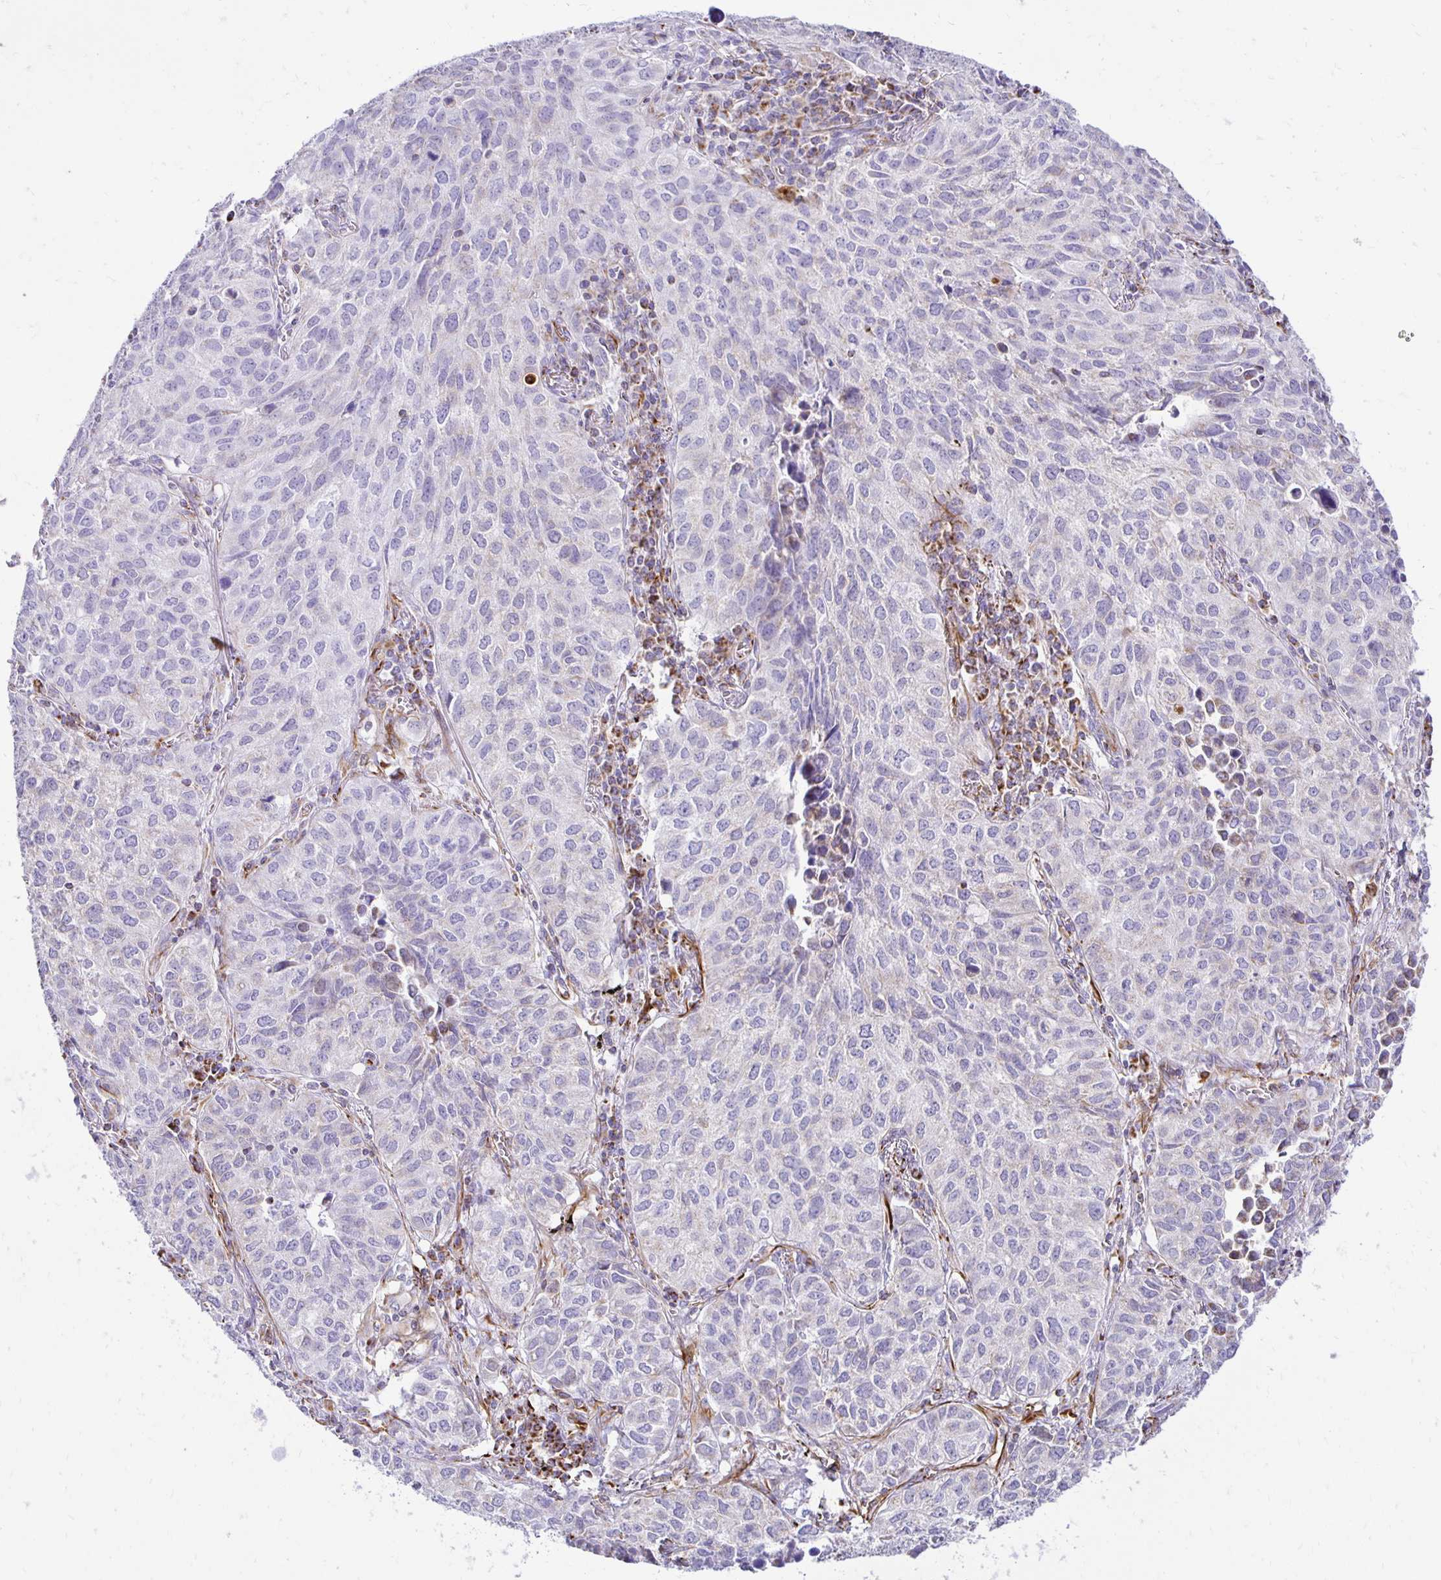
{"staining": {"intensity": "negative", "quantity": "none", "location": "none"}, "tissue": "lung cancer", "cell_type": "Tumor cells", "image_type": "cancer", "snomed": [{"axis": "morphology", "description": "Adenocarcinoma, NOS"}, {"axis": "topography", "description": "Lung"}], "caption": "Immunohistochemistry (IHC) photomicrograph of human lung cancer stained for a protein (brown), which reveals no positivity in tumor cells. (Brightfield microscopy of DAB (3,3'-diaminobenzidine) immunohistochemistry at high magnification).", "gene": "PLAAT2", "patient": {"sex": "female", "age": 50}}